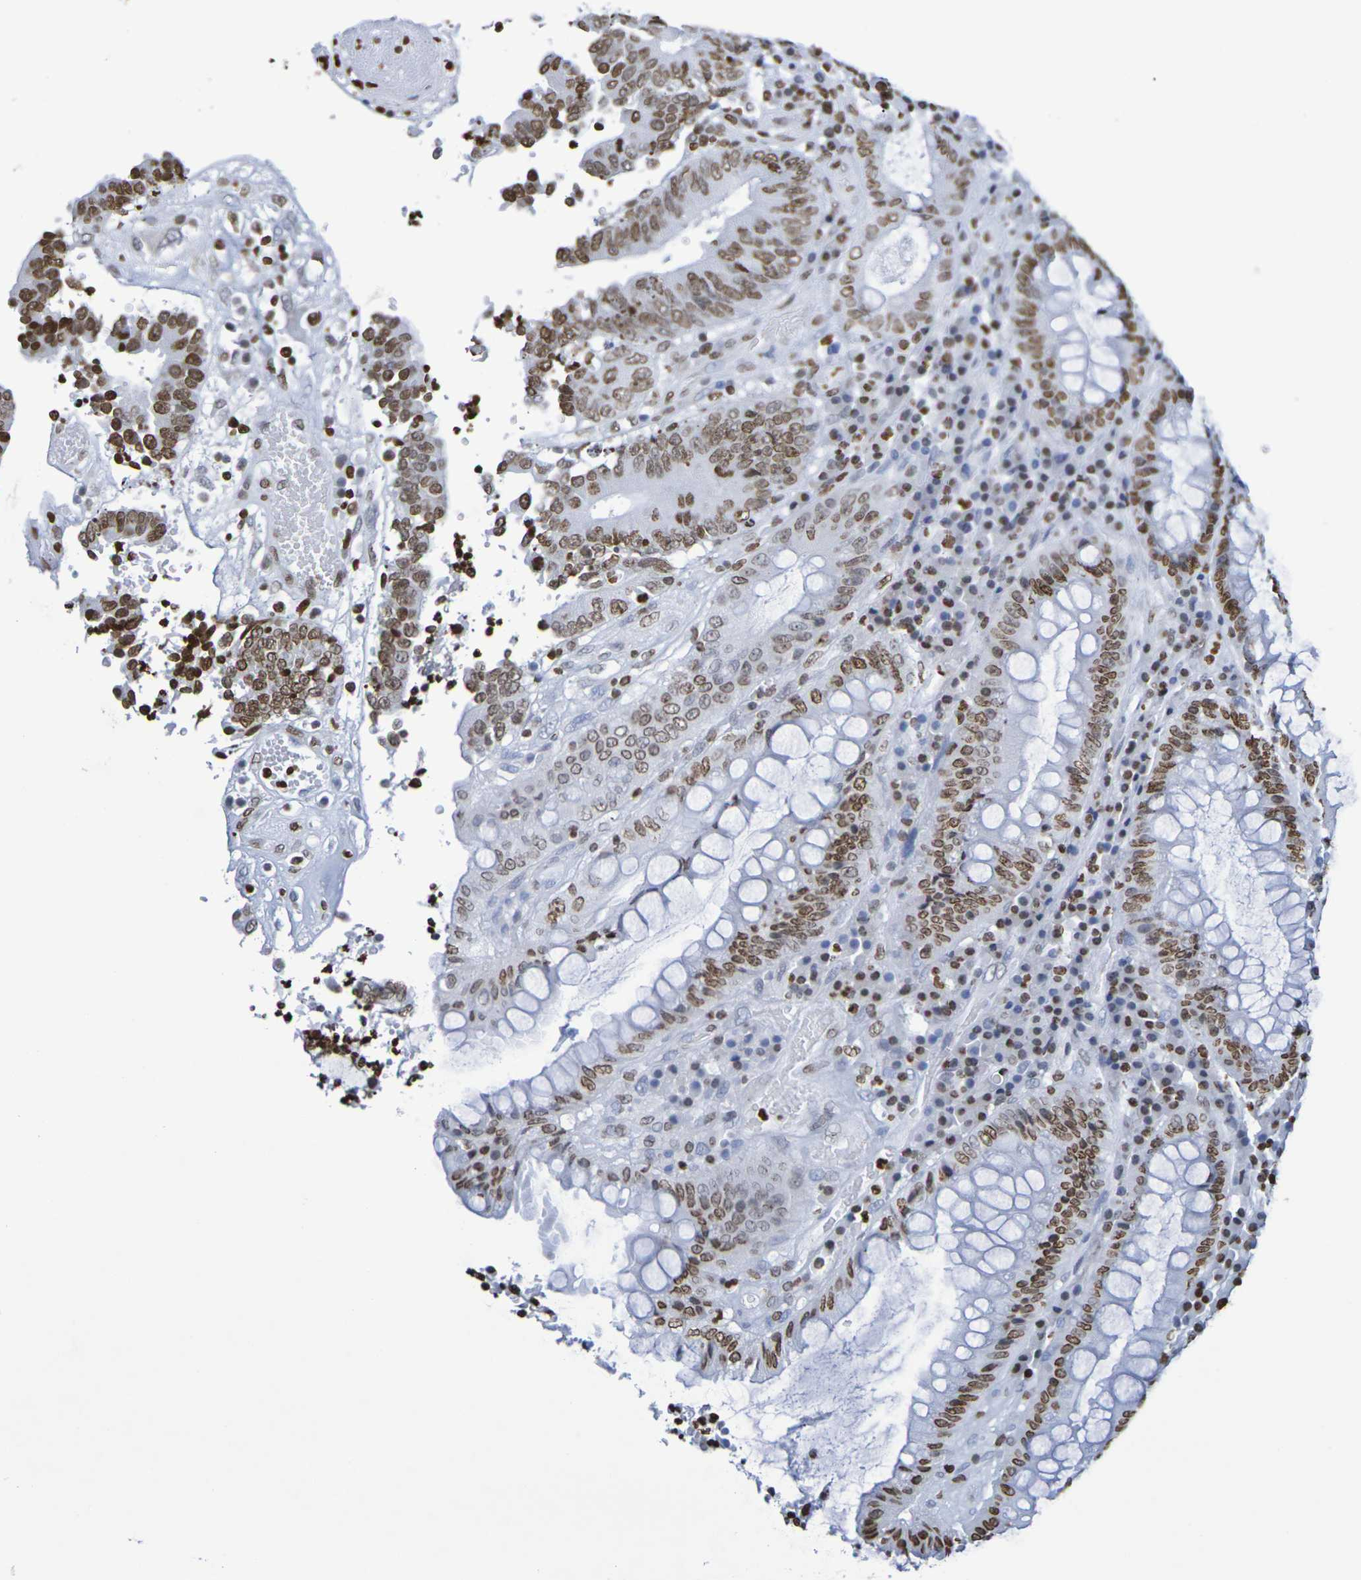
{"staining": {"intensity": "moderate", "quantity": ">75%", "location": "nuclear"}, "tissue": "colorectal cancer", "cell_type": "Tumor cells", "image_type": "cancer", "snomed": [{"axis": "morphology", "description": "Adenocarcinoma, NOS"}, {"axis": "topography", "description": "Rectum"}], "caption": "This photomicrograph displays immunohistochemistry staining of adenocarcinoma (colorectal), with medium moderate nuclear positivity in approximately >75% of tumor cells.", "gene": "H1-5", "patient": {"sex": "male", "age": 72}}